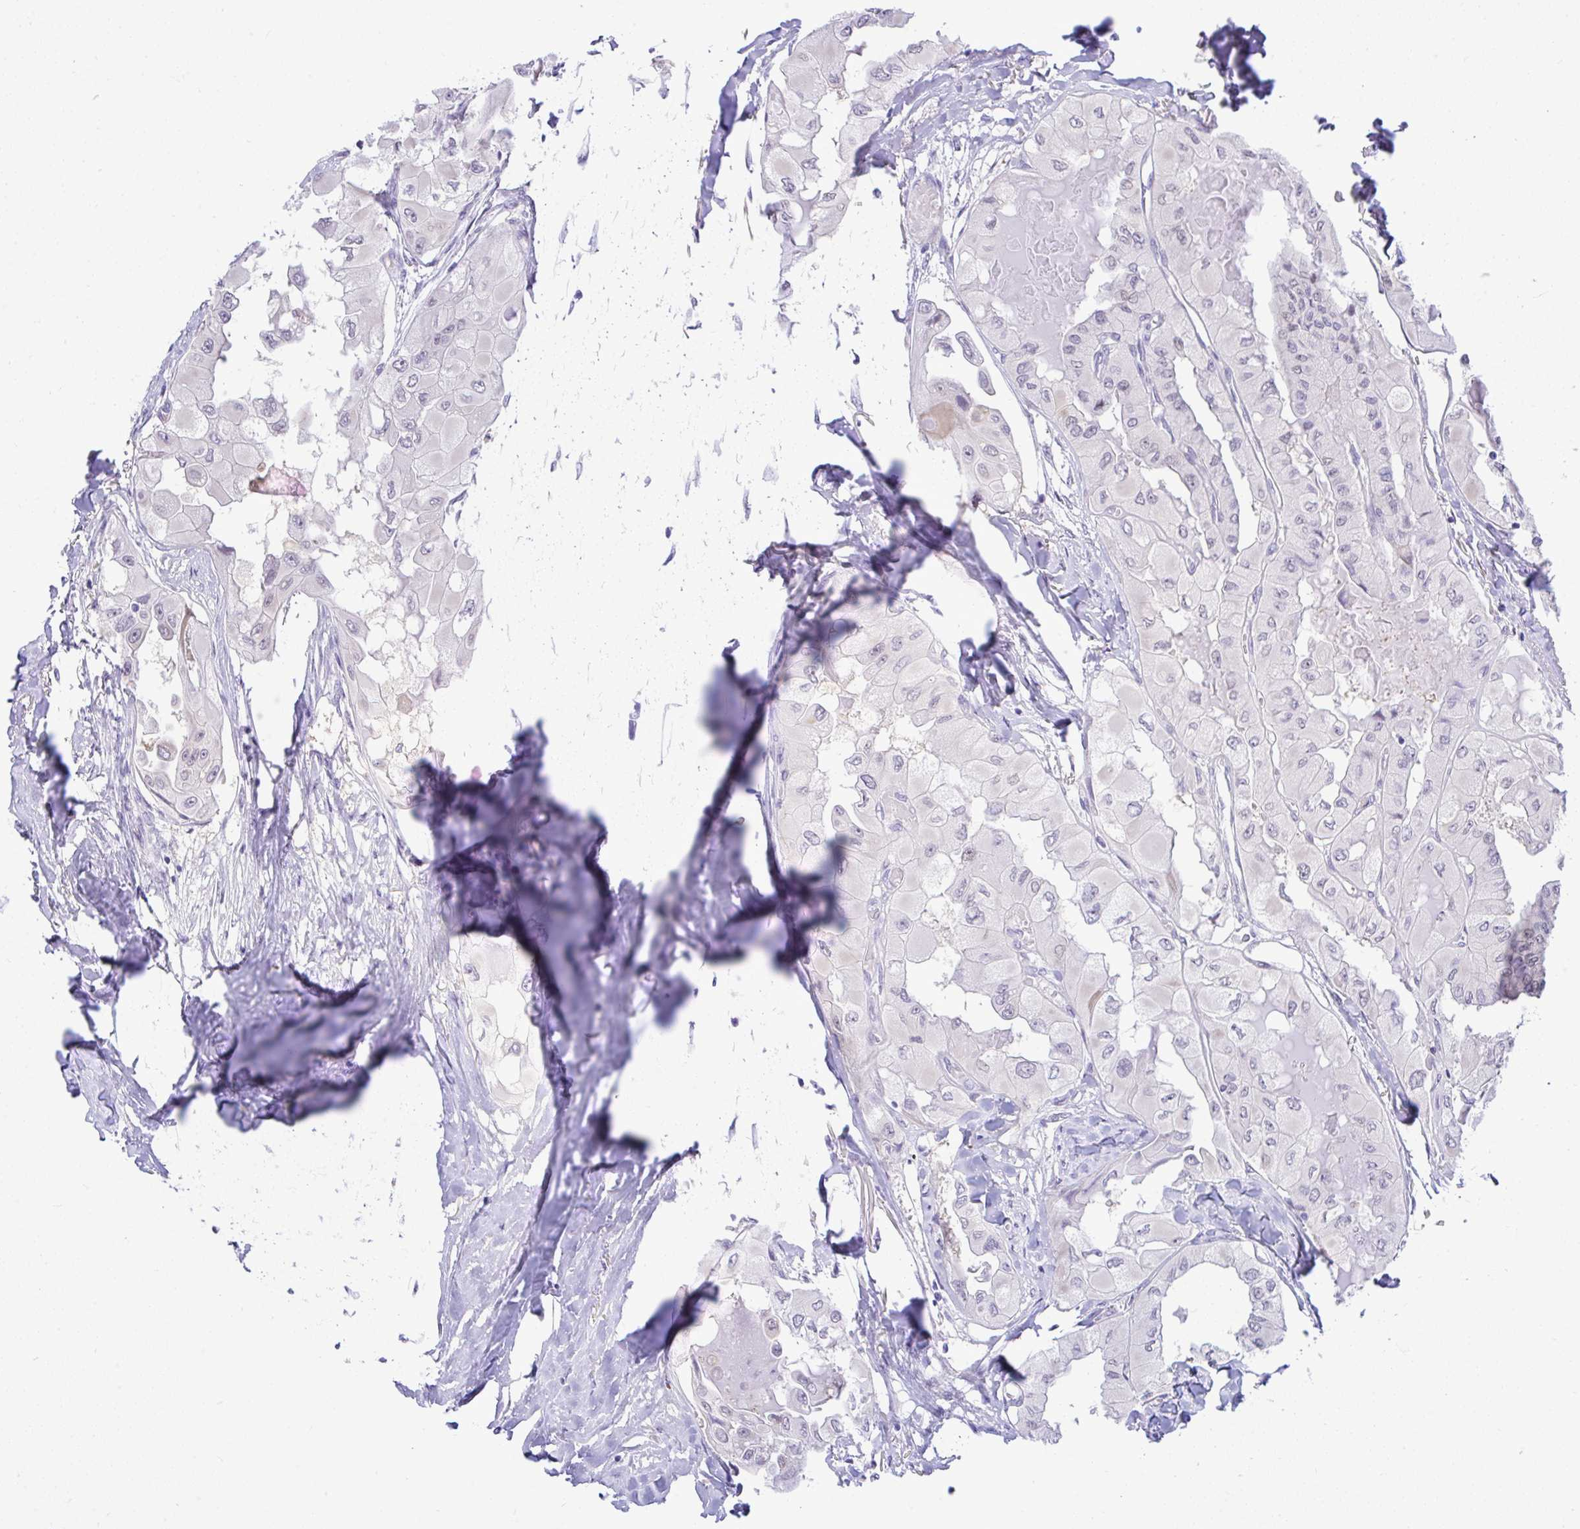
{"staining": {"intensity": "negative", "quantity": "none", "location": "none"}, "tissue": "thyroid cancer", "cell_type": "Tumor cells", "image_type": "cancer", "snomed": [{"axis": "morphology", "description": "Normal tissue, NOS"}, {"axis": "morphology", "description": "Papillary adenocarcinoma, NOS"}, {"axis": "topography", "description": "Thyroid gland"}], "caption": "Immunohistochemistry (IHC) image of thyroid papillary adenocarcinoma stained for a protein (brown), which shows no staining in tumor cells.", "gene": "ZNF485", "patient": {"sex": "female", "age": 59}}